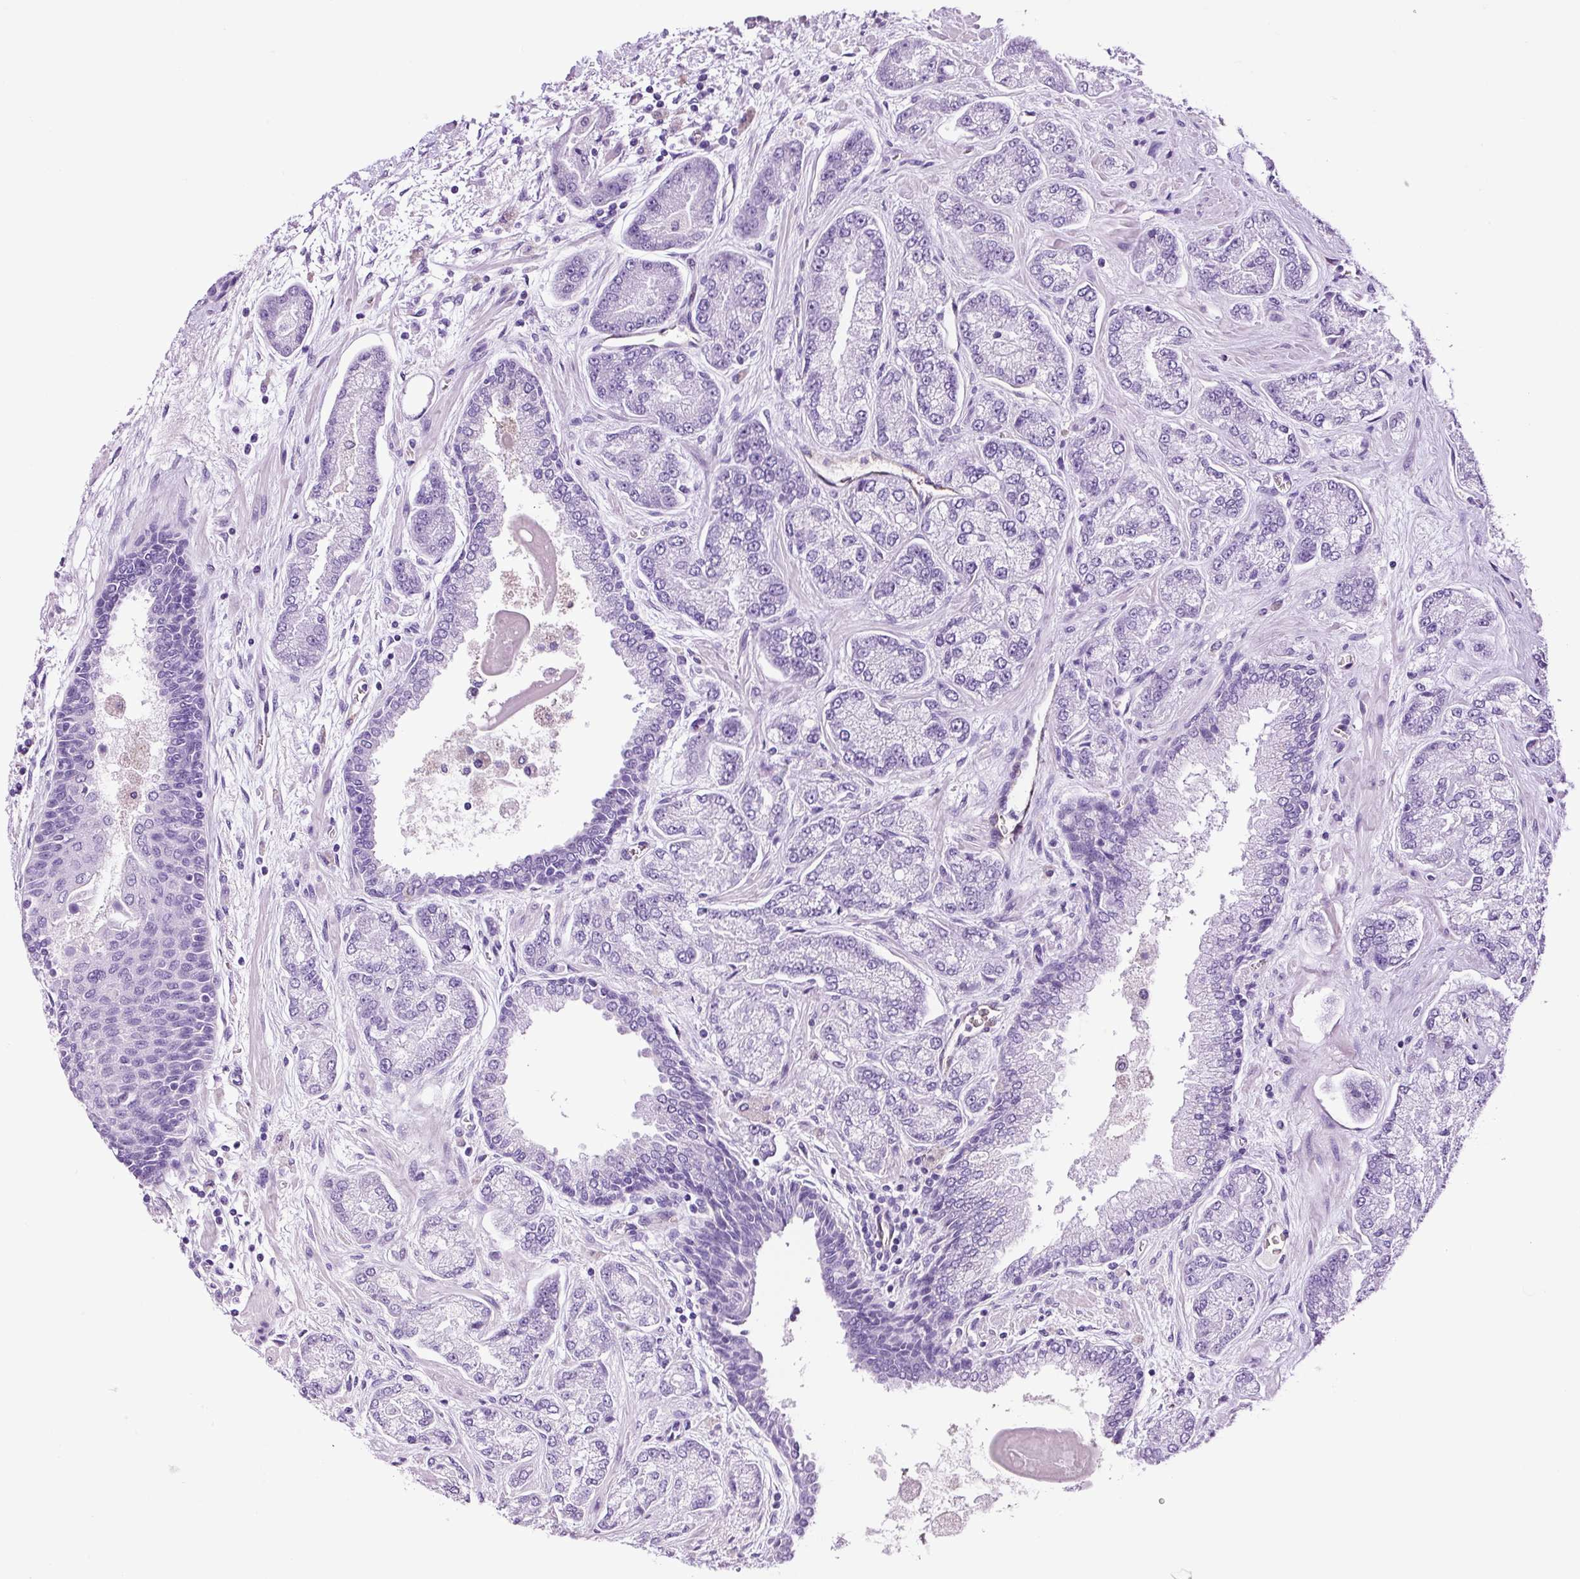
{"staining": {"intensity": "negative", "quantity": "none", "location": "none"}, "tissue": "prostate cancer", "cell_type": "Tumor cells", "image_type": "cancer", "snomed": [{"axis": "morphology", "description": "Adenocarcinoma, High grade"}, {"axis": "topography", "description": "Prostate"}], "caption": "An immunohistochemistry photomicrograph of prostate high-grade adenocarcinoma is shown. There is no staining in tumor cells of prostate high-grade adenocarcinoma. (DAB IHC visualized using brightfield microscopy, high magnification).", "gene": "ADSS1", "patient": {"sex": "male", "age": 68}}